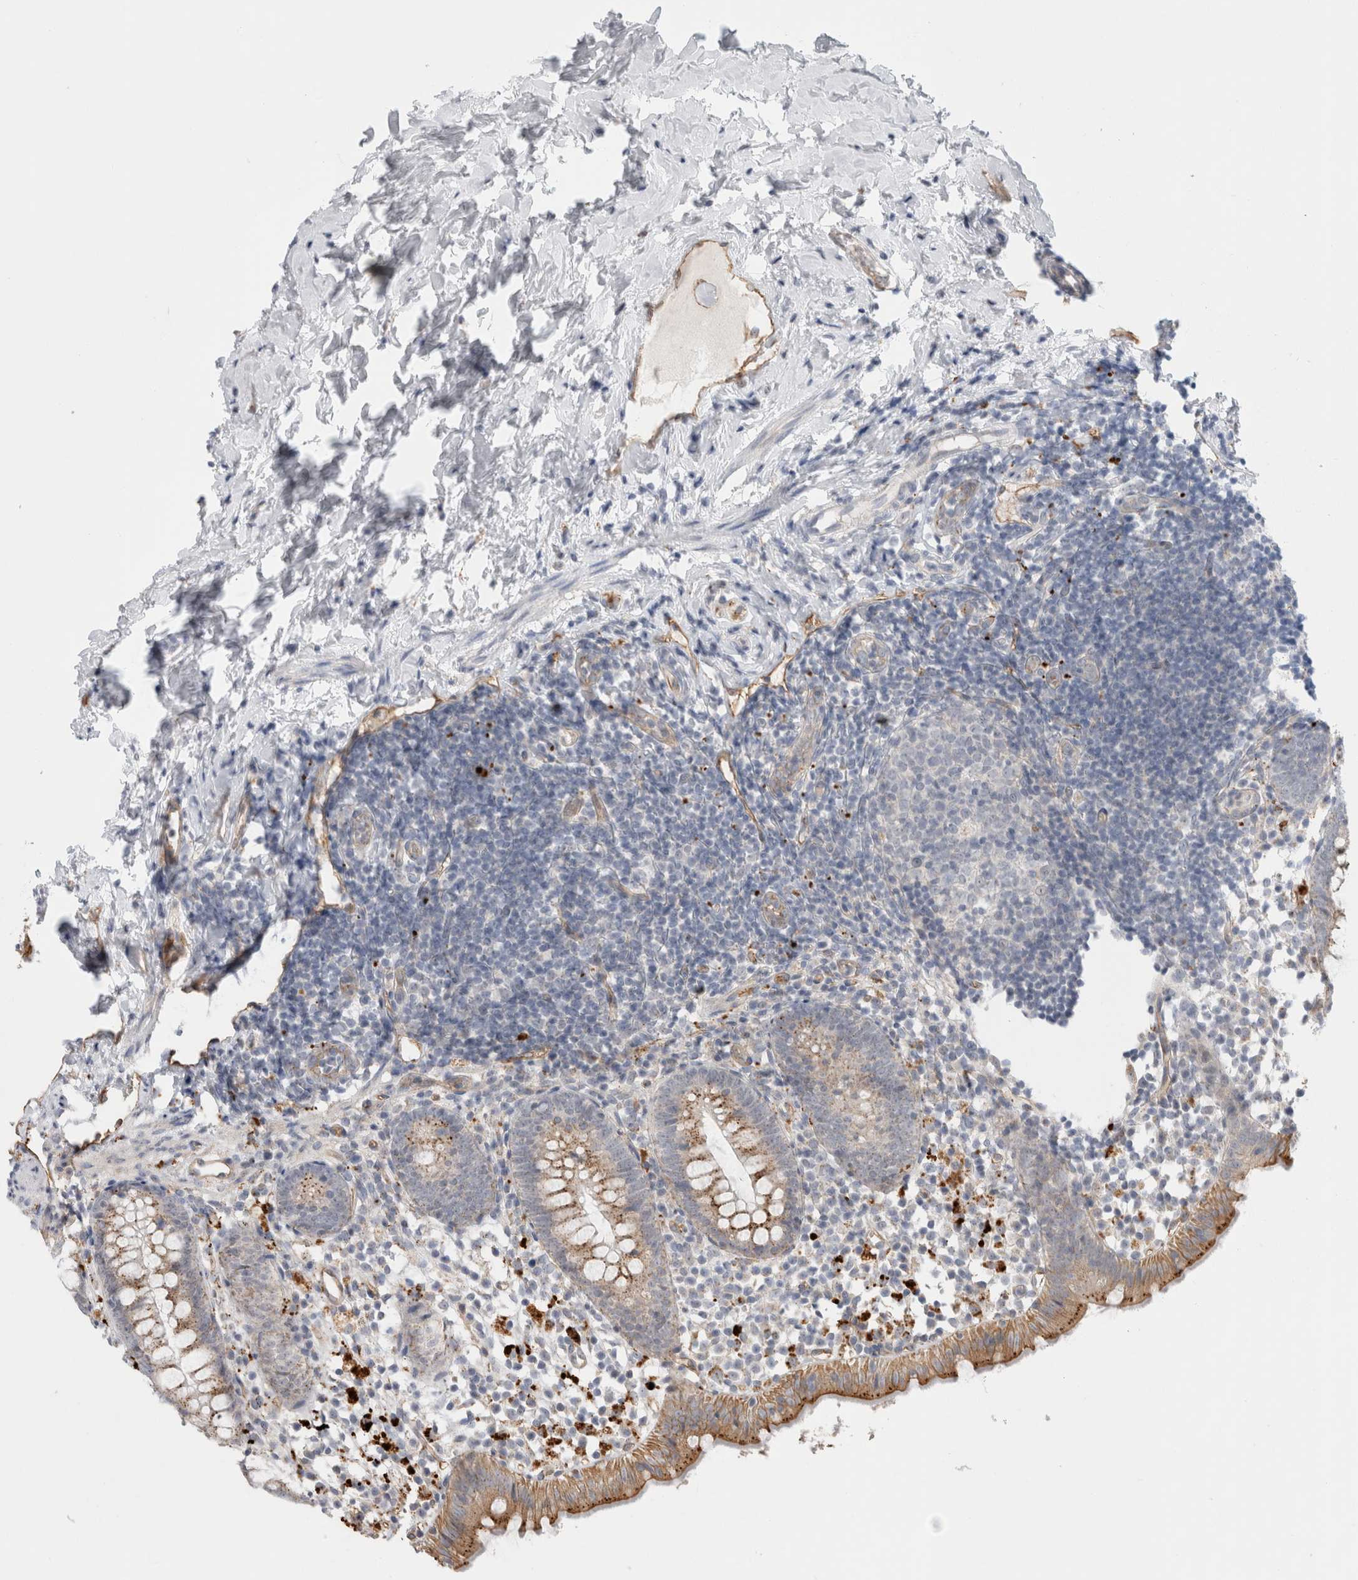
{"staining": {"intensity": "moderate", "quantity": ">75%", "location": "cytoplasmic/membranous"}, "tissue": "appendix", "cell_type": "Glandular cells", "image_type": "normal", "snomed": [{"axis": "morphology", "description": "Normal tissue, NOS"}, {"axis": "topography", "description": "Appendix"}], "caption": "Protein staining reveals moderate cytoplasmic/membranous staining in about >75% of glandular cells in benign appendix. The staining was performed using DAB (3,3'-diaminobenzidine), with brown indicating positive protein expression. Nuclei are stained blue with hematoxylin.", "gene": "ANKMY1", "patient": {"sex": "female", "age": 20}}